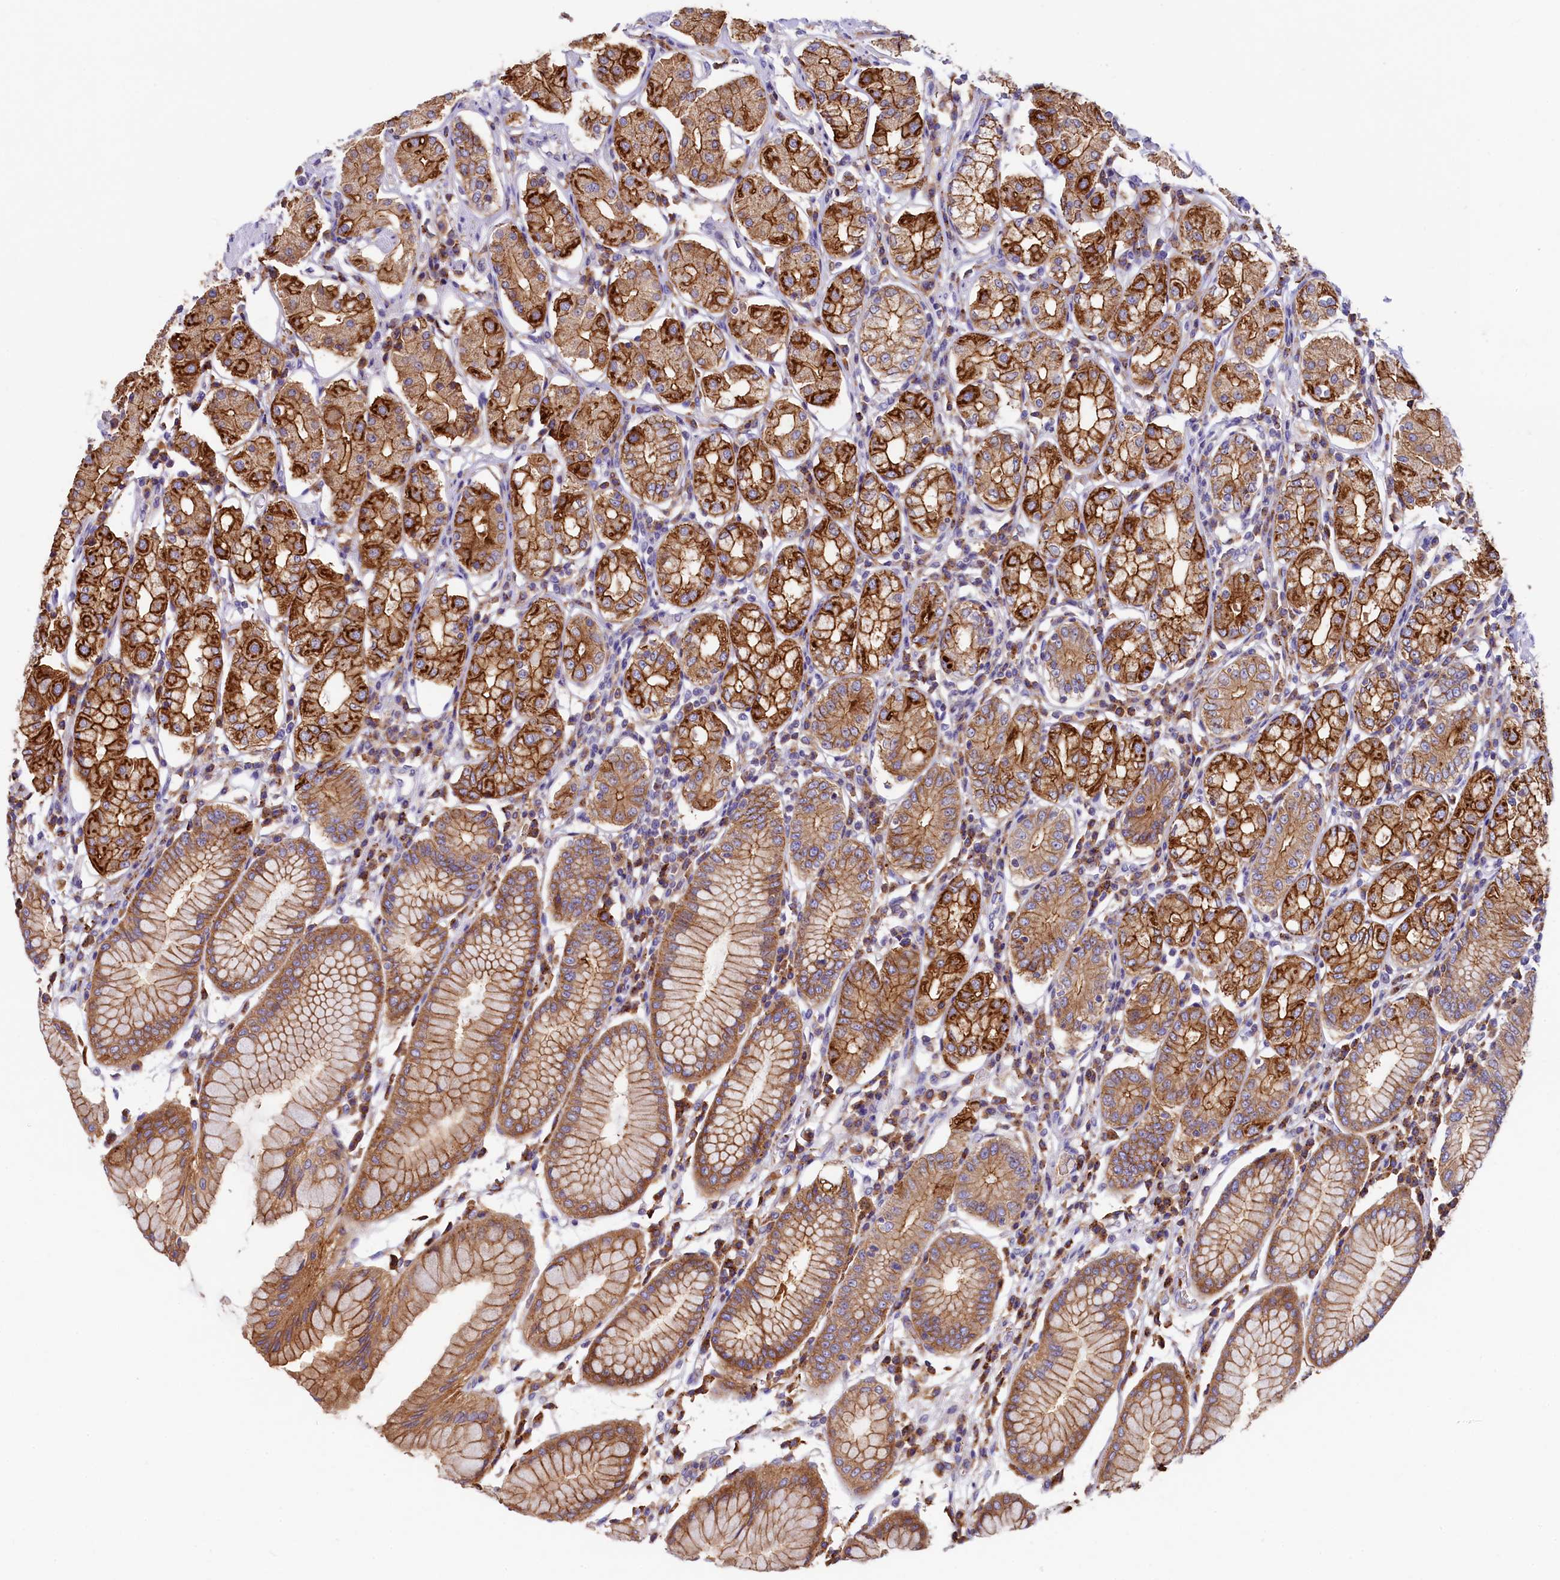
{"staining": {"intensity": "strong", "quantity": ">75%", "location": "cytoplasmic/membranous"}, "tissue": "stomach", "cell_type": "Glandular cells", "image_type": "normal", "snomed": [{"axis": "morphology", "description": "Normal tissue, NOS"}, {"axis": "topography", "description": "Stomach"}, {"axis": "topography", "description": "Stomach, lower"}], "caption": "High-power microscopy captured an immunohistochemistry histopathology image of benign stomach, revealing strong cytoplasmic/membranous expression in approximately >75% of glandular cells.", "gene": "HPS6", "patient": {"sex": "female", "age": 56}}